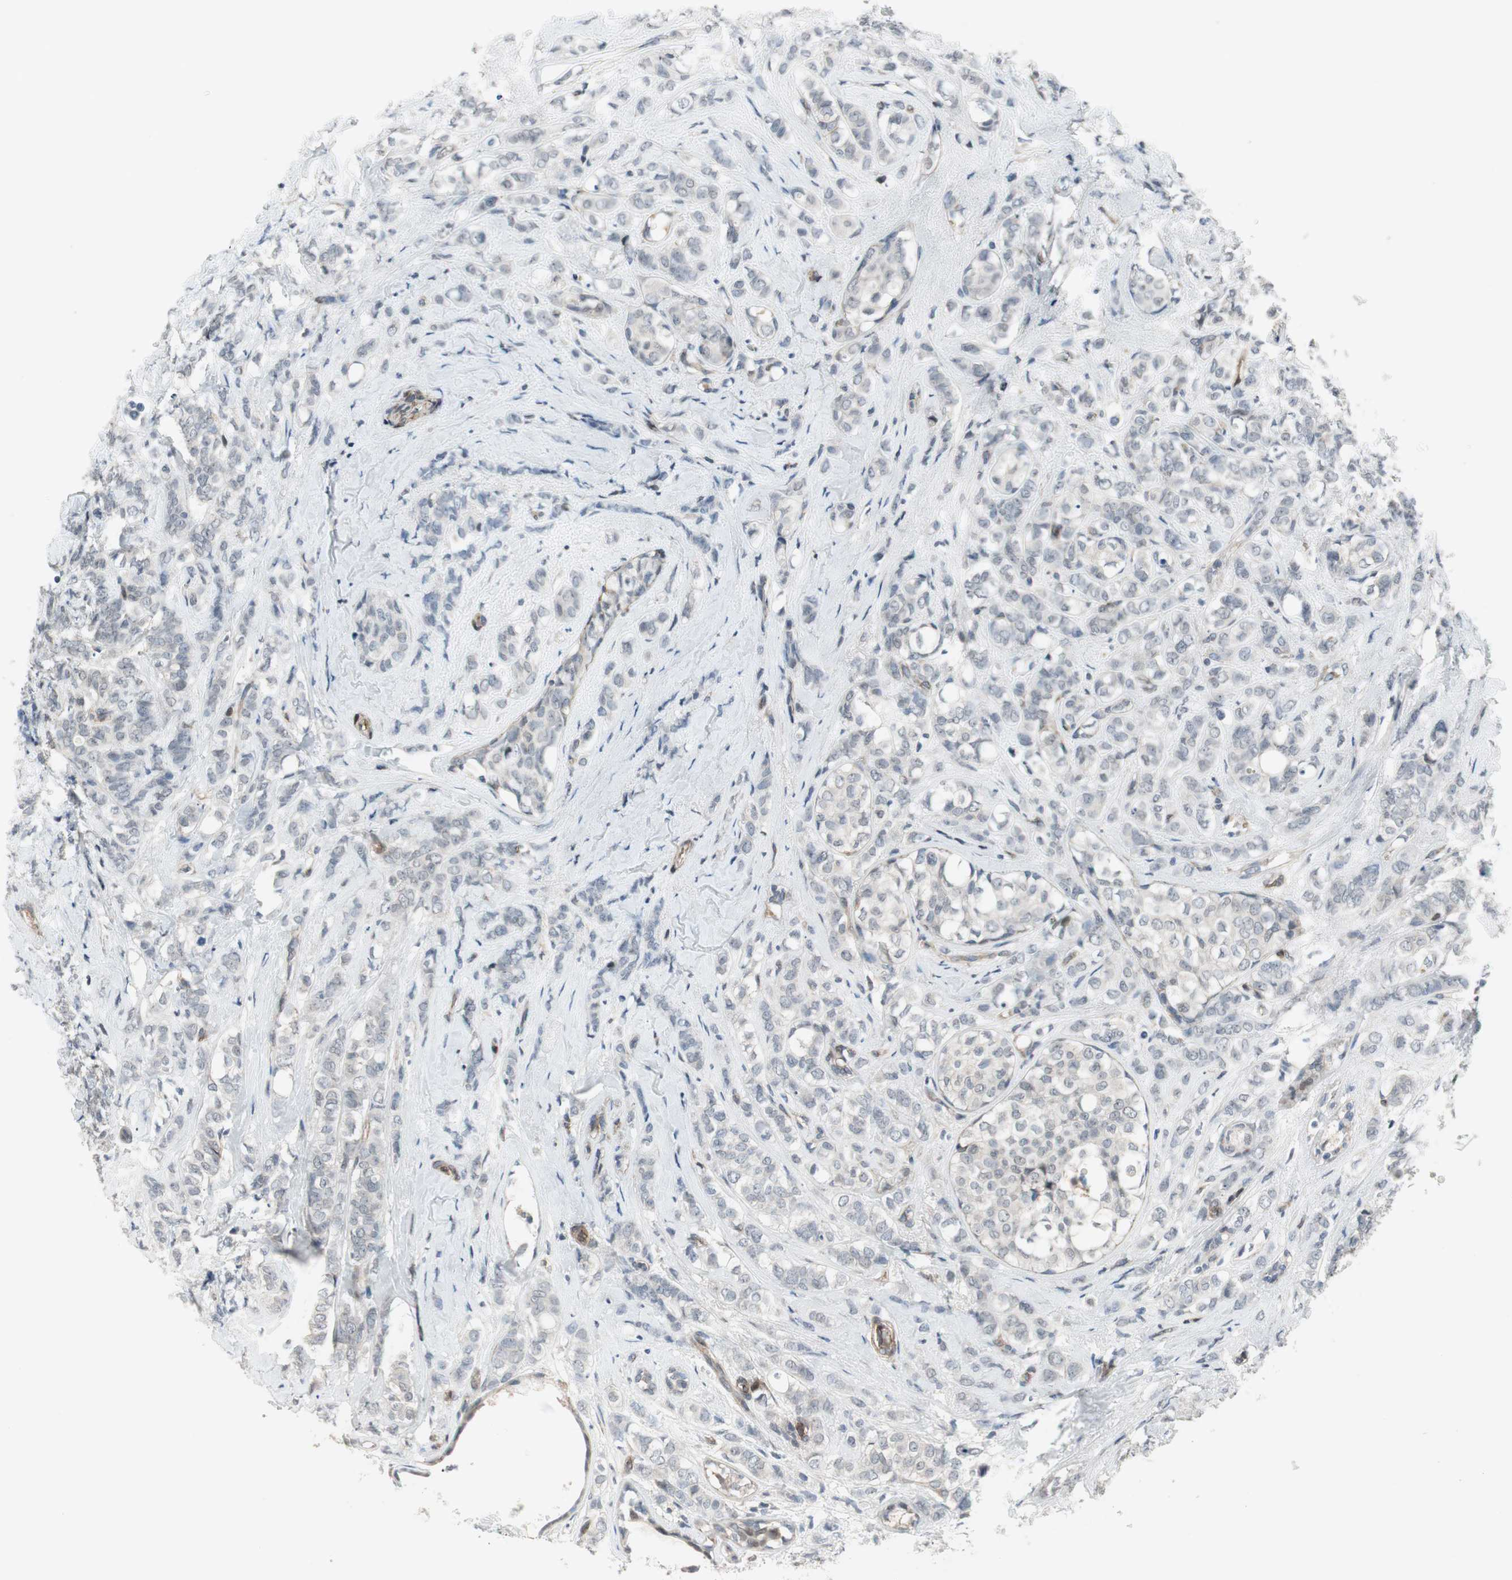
{"staining": {"intensity": "negative", "quantity": "none", "location": "none"}, "tissue": "breast cancer", "cell_type": "Tumor cells", "image_type": "cancer", "snomed": [{"axis": "morphology", "description": "Lobular carcinoma"}, {"axis": "topography", "description": "Breast"}], "caption": "Immunohistochemistry (IHC) of human breast lobular carcinoma displays no staining in tumor cells. (Immunohistochemistry (IHC), brightfield microscopy, high magnification).", "gene": "GRHL1", "patient": {"sex": "female", "age": 60}}